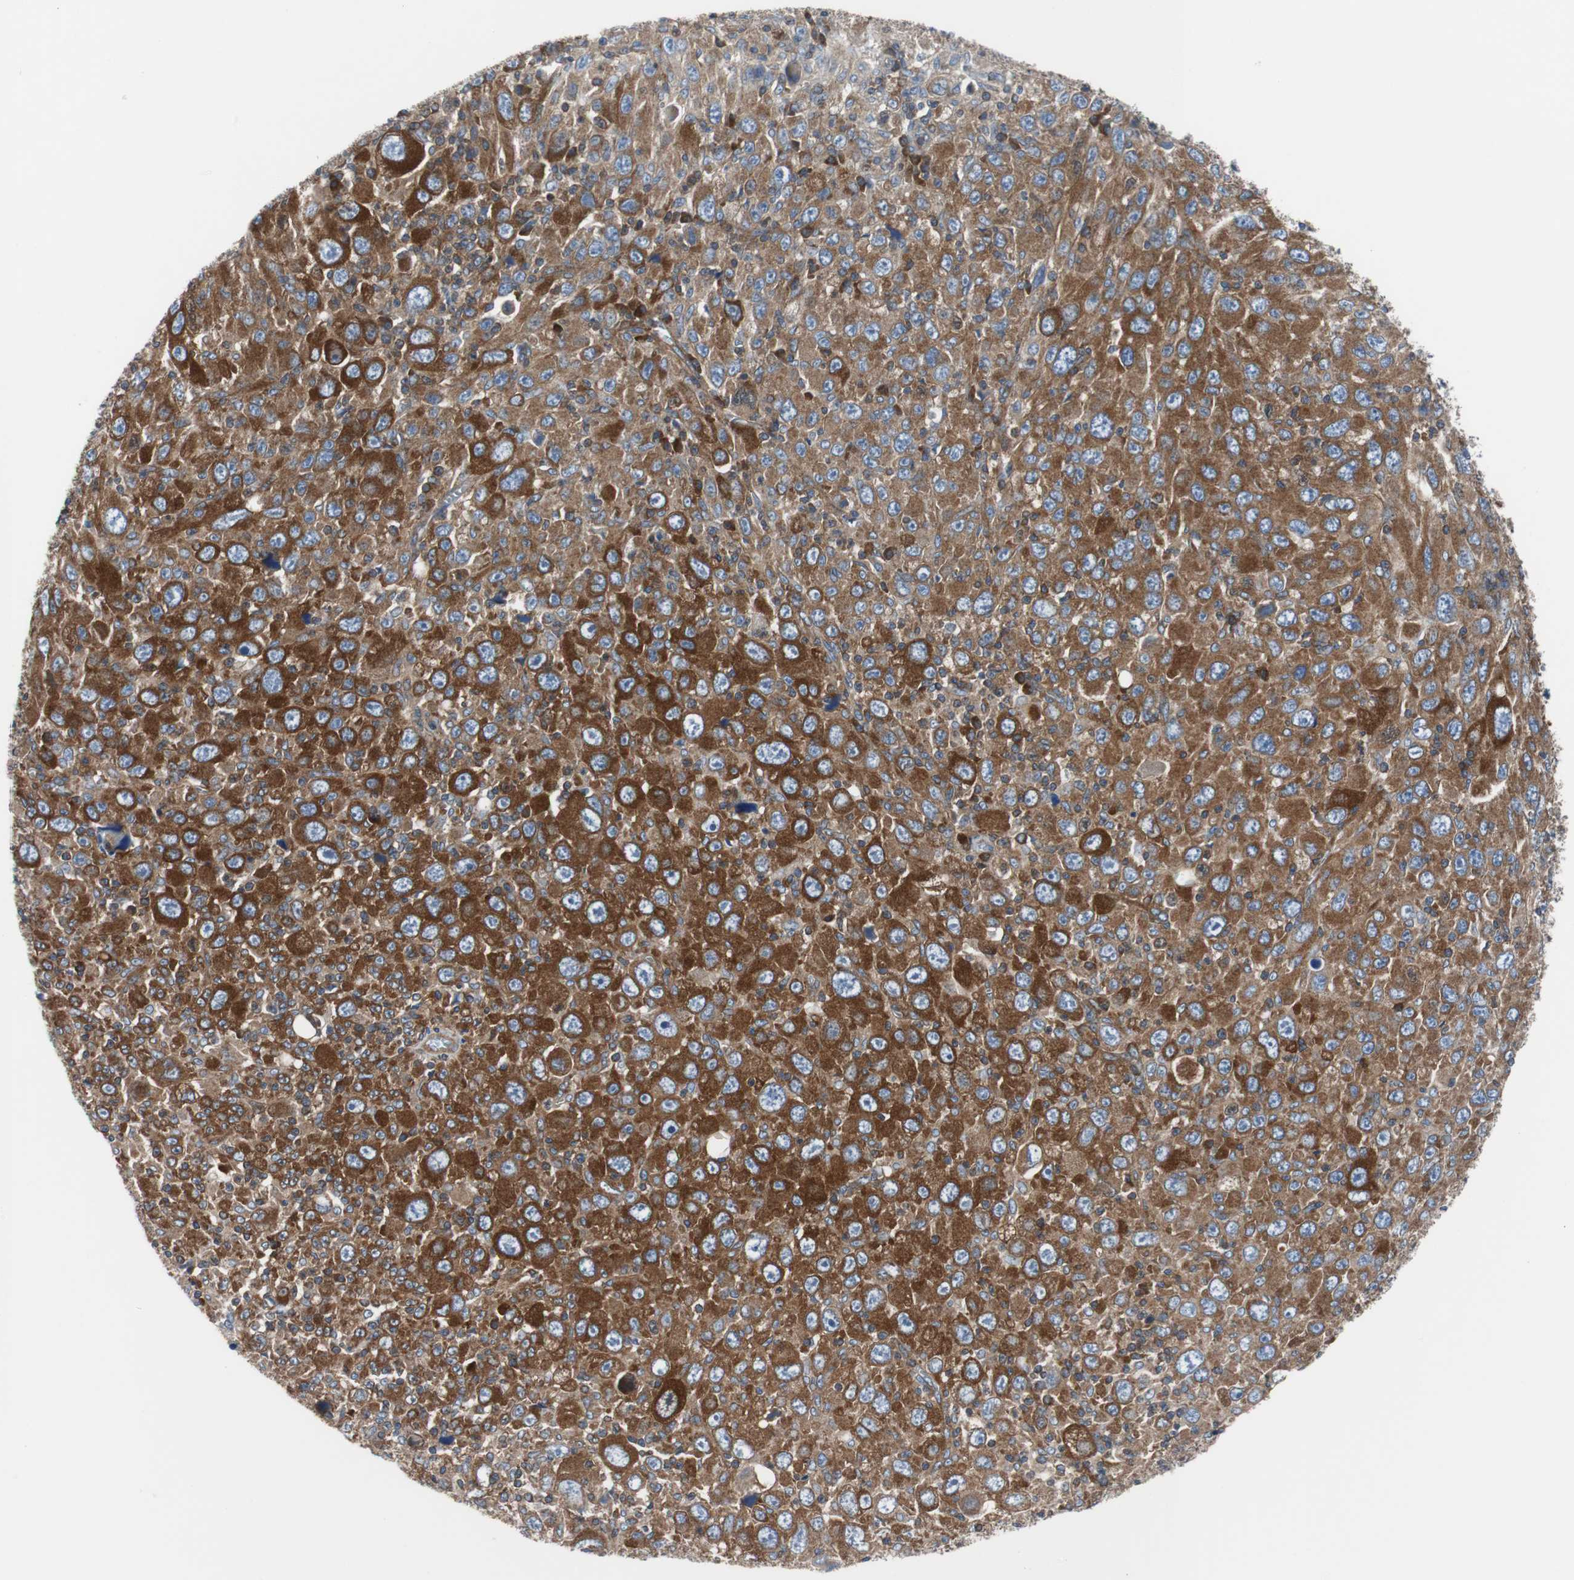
{"staining": {"intensity": "strong", "quantity": ">75%", "location": "cytoplasmic/membranous"}, "tissue": "melanoma", "cell_type": "Tumor cells", "image_type": "cancer", "snomed": [{"axis": "morphology", "description": "Malignant melanoma, Metastatic site"}, {"axis": "topography", "description": "Skin"}], "caption": "DAB (3,3'-diaminobenzidine) immunohistochemical staining of melanoma exhibits strong cytoplasmic/membranous protein expression in about >75% of tumor cells. (Brightfield microscopy of DAB IHC at high magnification).", "gene": "BRAF", "patient": {"sex": "female", "age": 56}}